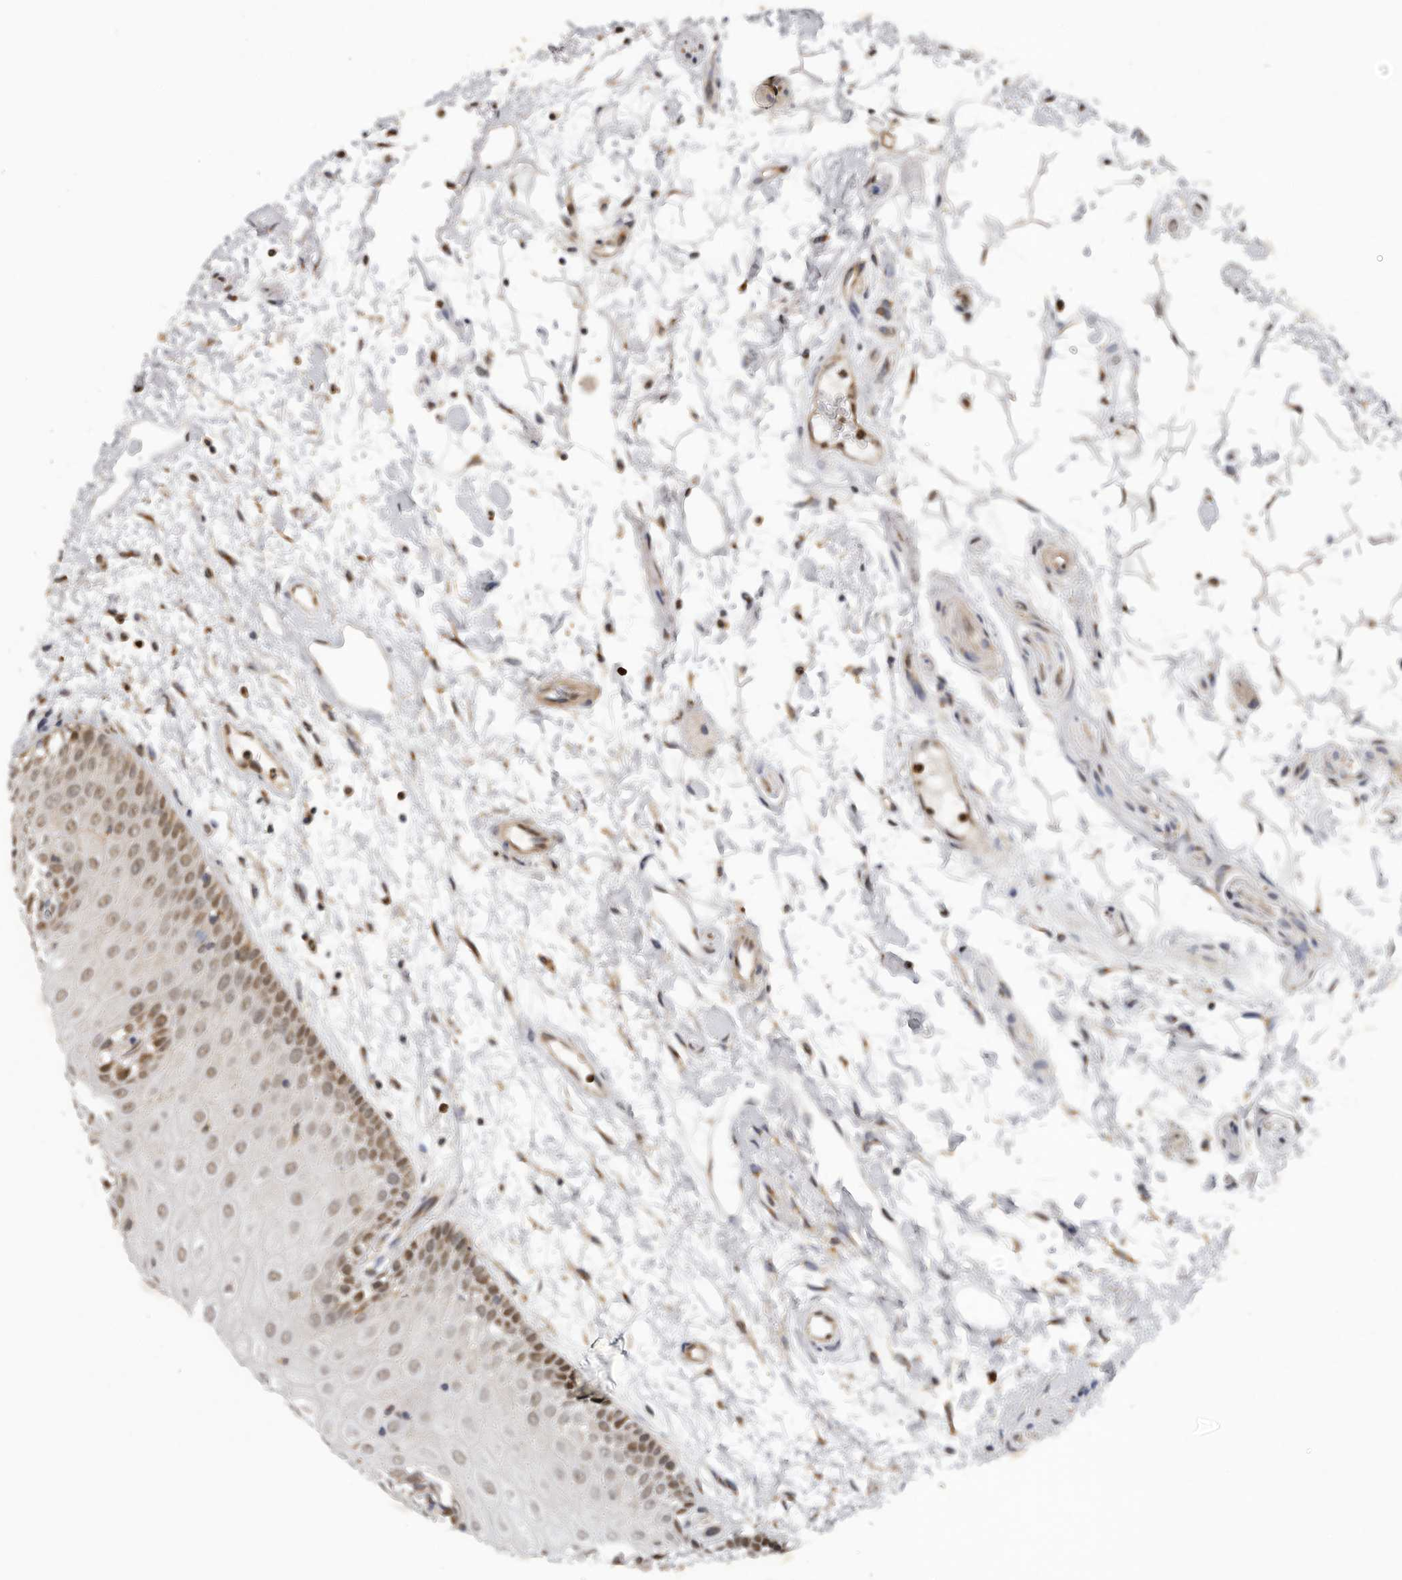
{"staining": {"intensity": "moderate", "quantity": ">75%", "location": "nuclear"}, "tissue": "oral mucosa", "cell_type": "Squamous epithelial cells", "image_type": "normal", "snomed": [{"axis": "morphology", "description": "Normal tissue, NOS"}, {"axis": "topography", "description": "Skeletal muscle"}, {"axis": "topography", "description": "Oral tissue"}, {"axis": "topography", "description": "Peripheral nerve tissue"}], "caption": "DAB (3,3'-diaminobenzidine) immunohistochemical staining of benign human oral mucosa exhibits moderate nuclear protein positivity in about >75% of squamous epithelial cells.", "gene": "RNF157", "patient": {"sex": "female", "age": 84}}